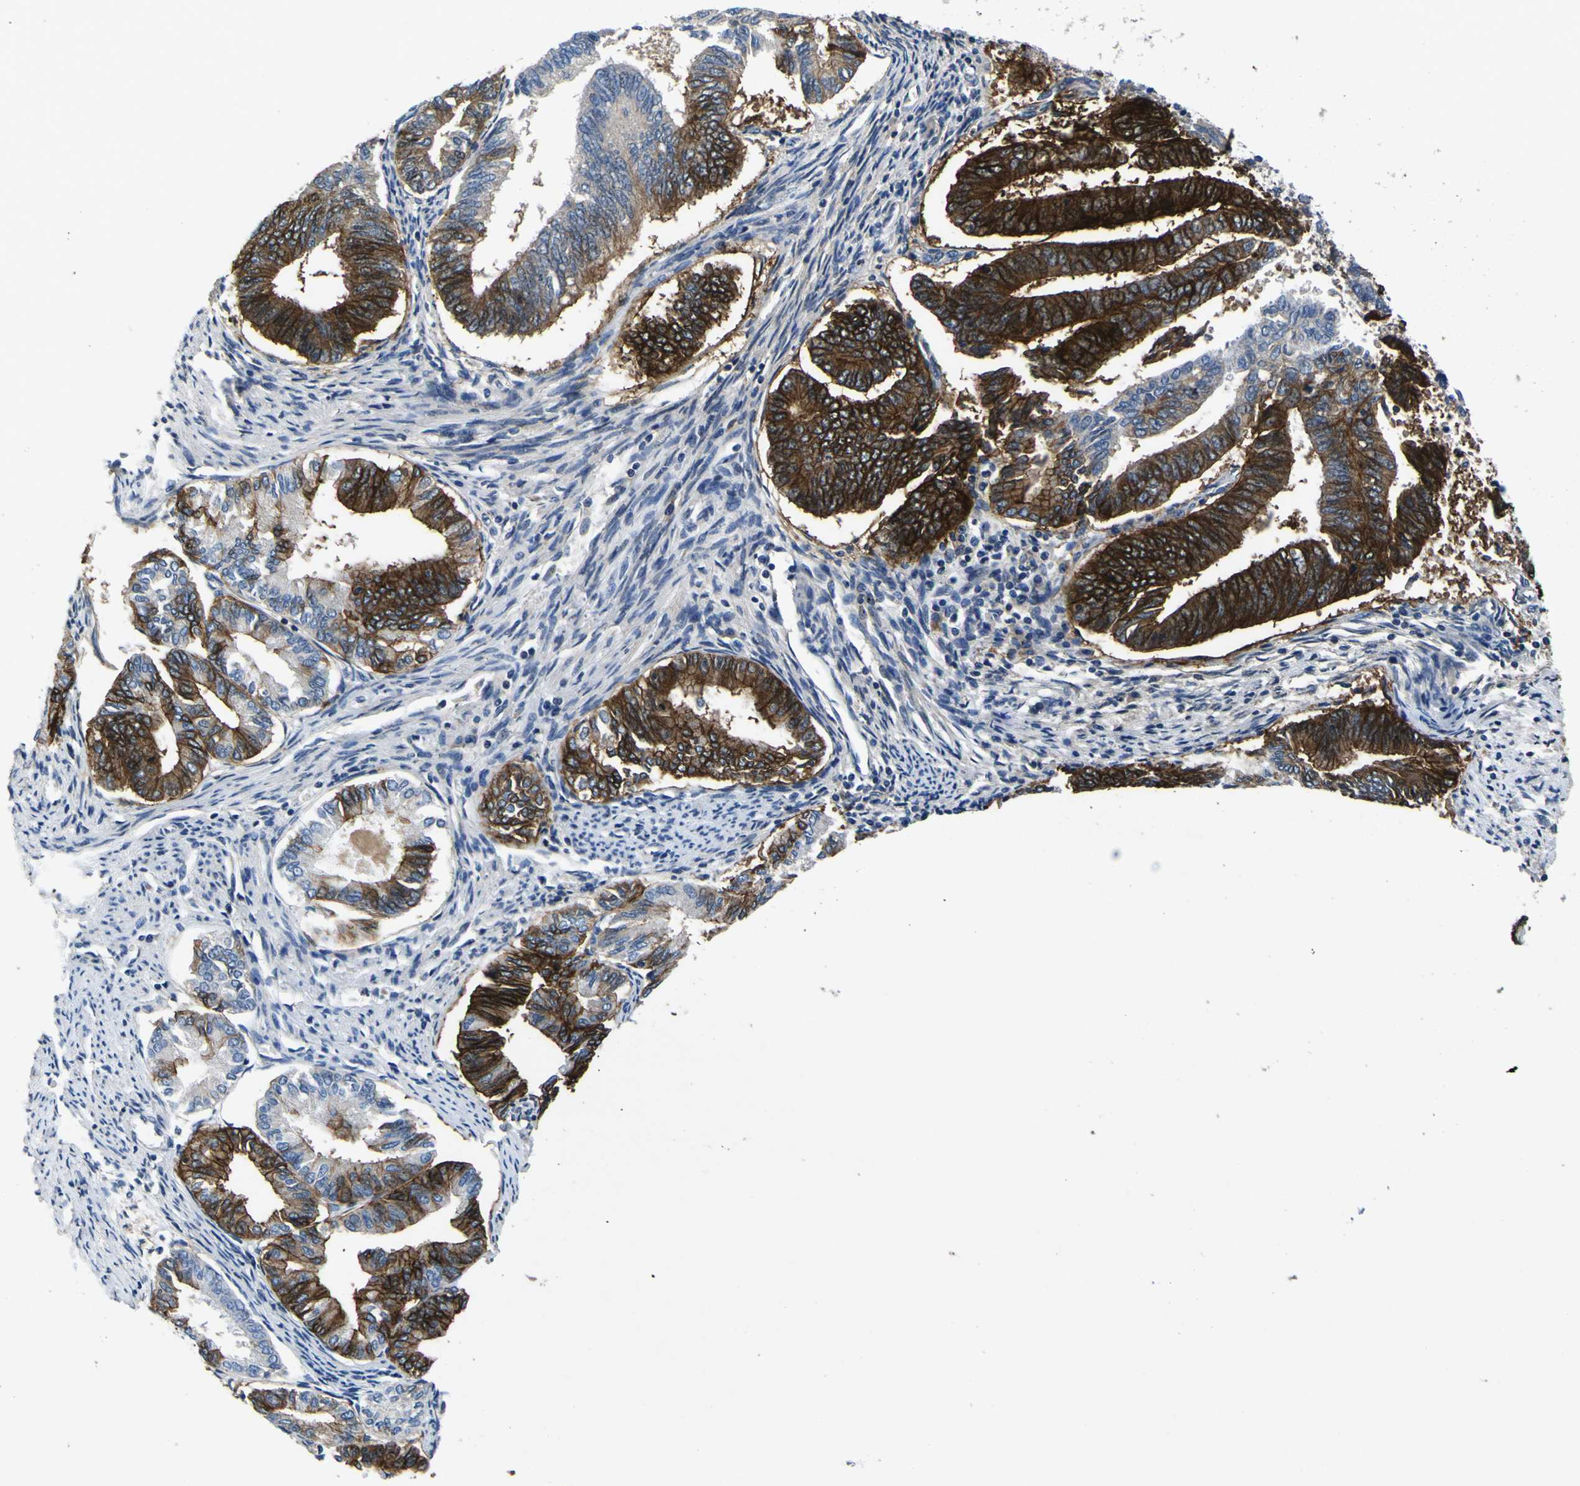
{"staining": {"intensity": "strong", "quantity": "25%-75%", "location": "cytoplasmic/membranous"}, "tissue": "endometrial cancer", "cell_type": "Tumor cells", "image_type": "cancer", "snomed": [{"axis": "morphology", "description": "Adenocarcinoma, NOS"}, {"axis": "topography", "description": "Endometrium"}], "caption": "The immunohistochemical stain labels strong cytoplasmic/membranous positivity in tumor cells of adenocarcinoma (endometrial) tissue.", "gene": "EPHB4", "patient": {"sex": "female", "age": 86}}